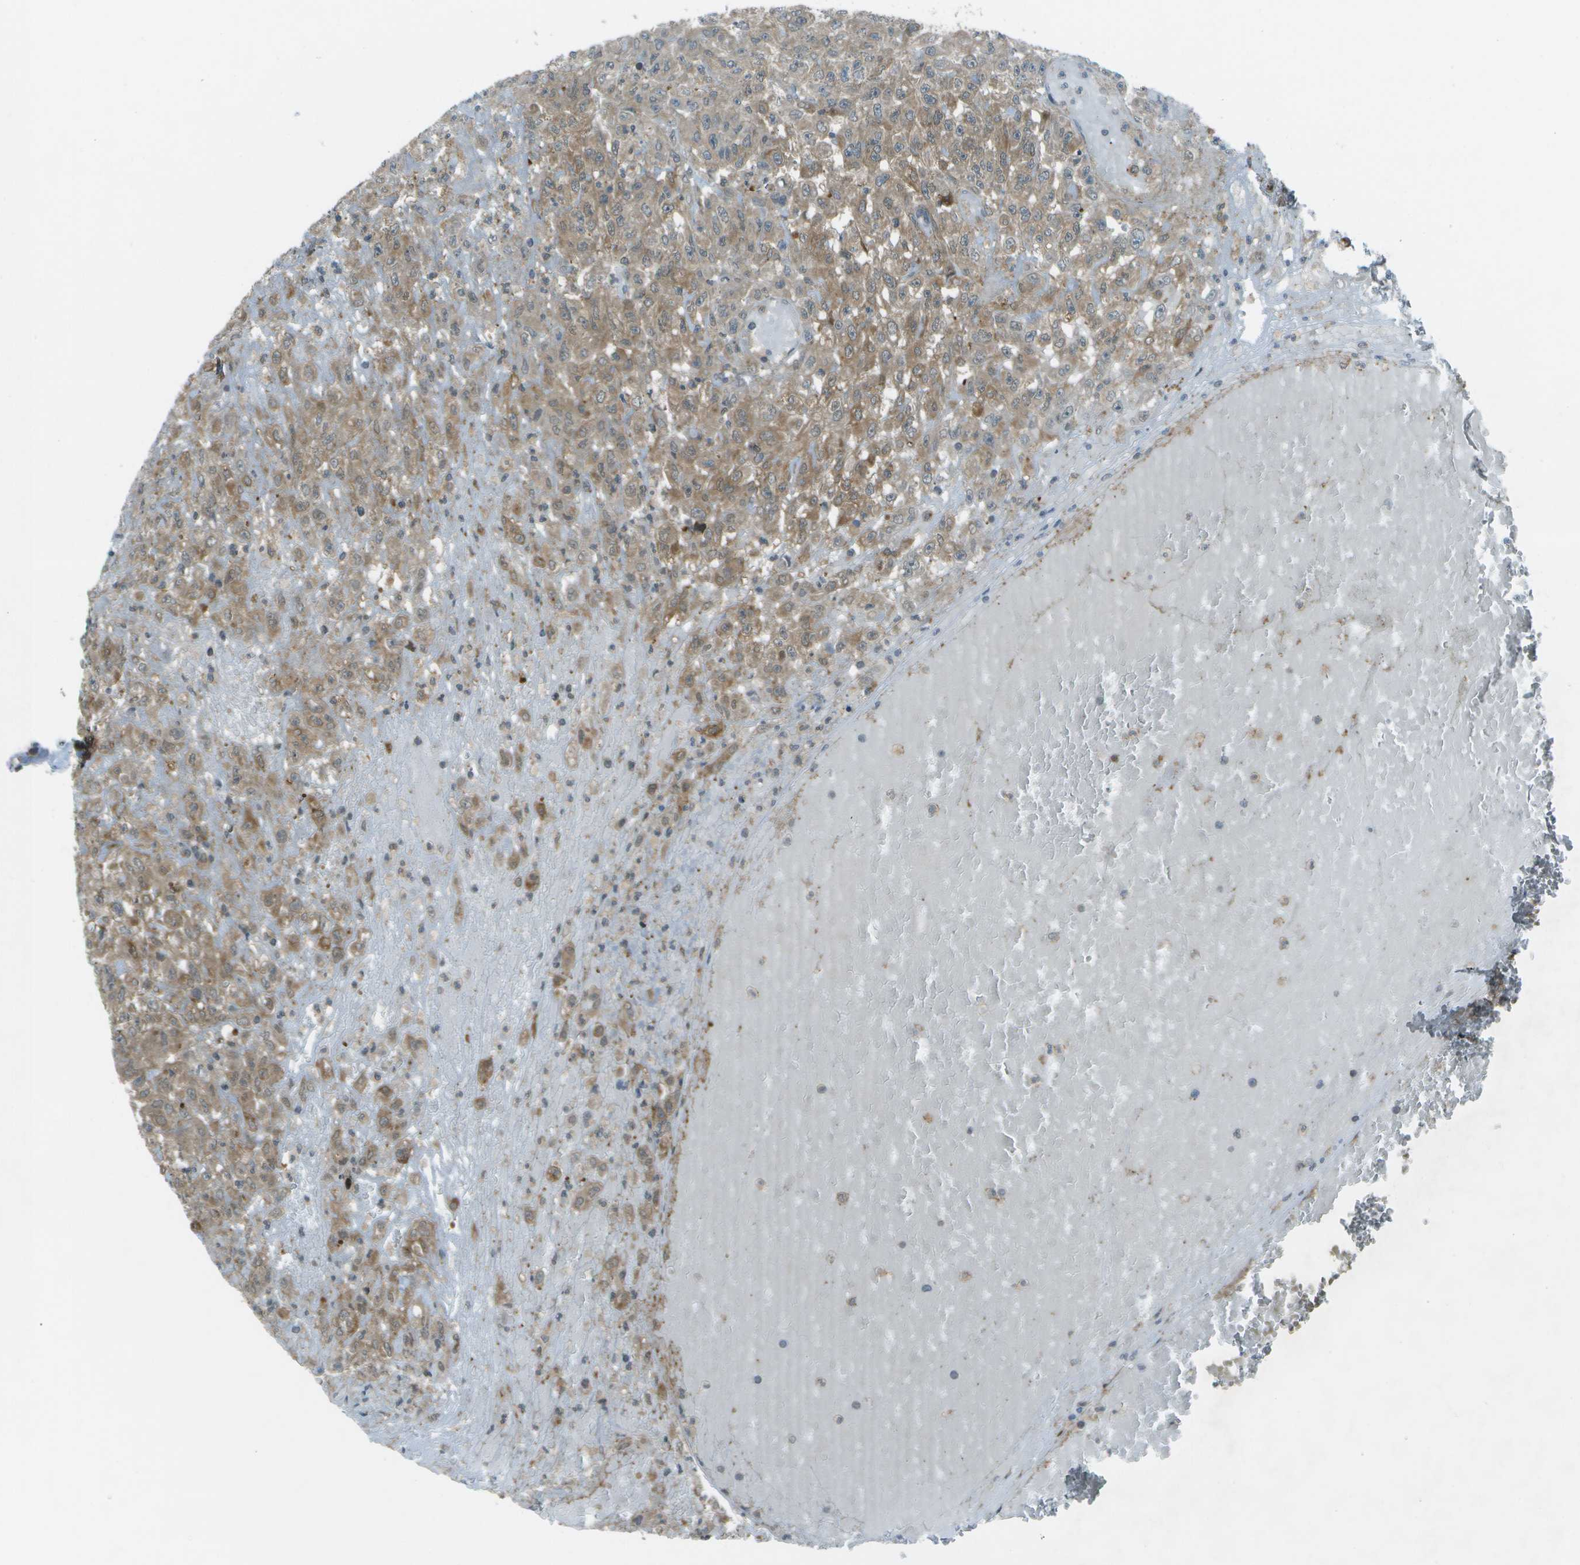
{"staining": {"intensity": "weak", "quantity": ">75%", "location": "cytoplasmic/membranous"}, "tissue": "urothelial cancer", "cell_type": "Tumor cells", "image_type": "cancer", "snomed": [{"axis": "morphology", "description": "Urothelial carcinoma, High grade"}, {"axis": "topography", "description": "Urinary bladder"}], "caption": "A brown stain highlights weak cytoplasmic/membranous staining of a protein in urothelial carcinoma (high-grade) tumor cells.", "gene": "TMEM19", "patient": {"sex": "male", "age": 46}}